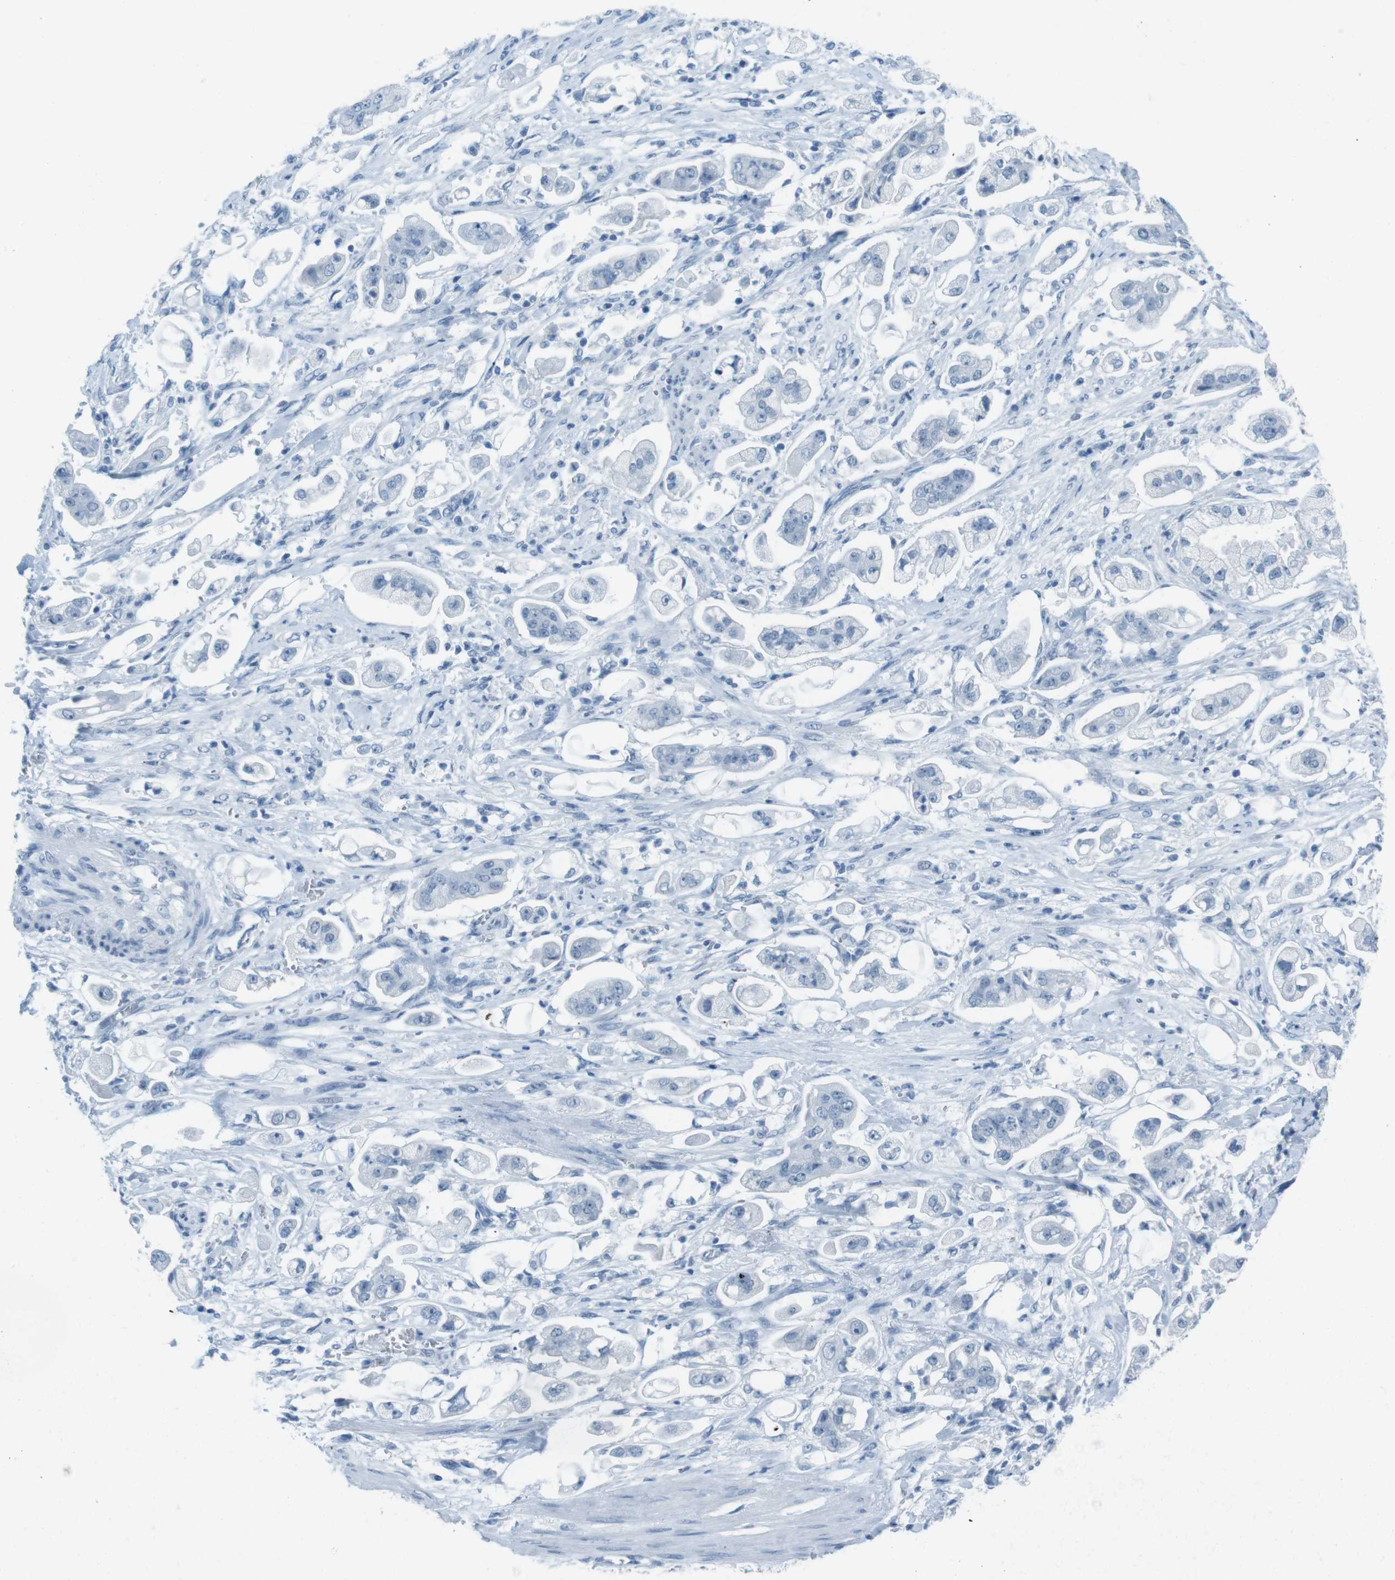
{"staining": {"intensity": "negative", "quantity": "none", "location": "none"}, "tissue": "stomach cancer", "cell_type": "Tumor cells", "image_type": "cancer", "snomed": [{"axis": "morphology", "description": "Adenocarcinoma, NOS"}, {"axis": "topography", "description": "Stomach"}], "caption": "IHC photomicrograph of human stomach cancer (adenocarcinoma) stained for a protein (brown), which displays no positivity in tumor cells.", "gene": "TMEM207", "patient": {"sex": "male", "age": 62}}